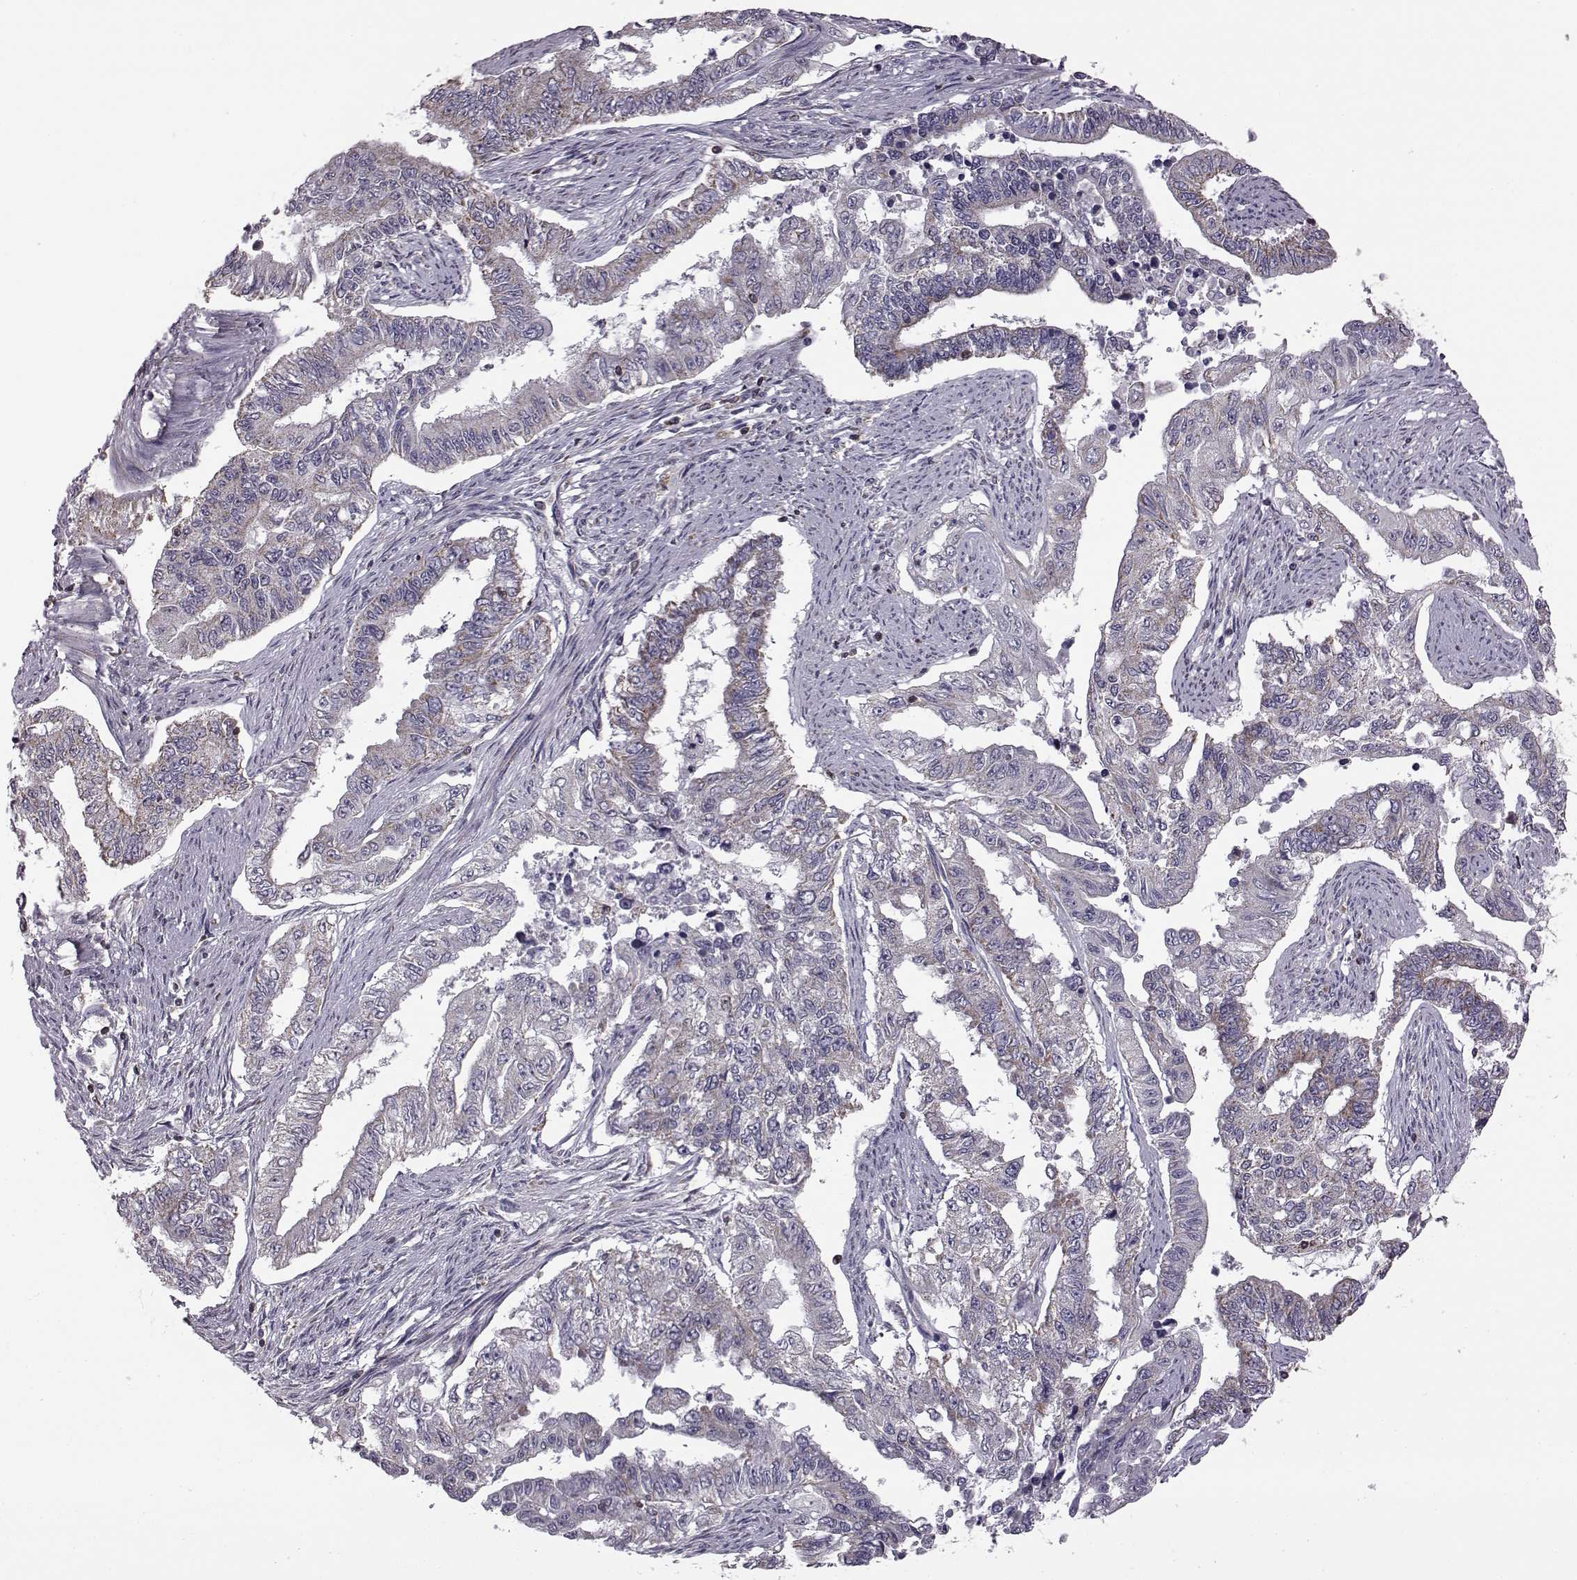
{"staining": {"intensity": "negative", "quantity": "none", "location": "none"}, "tissue": "endometrial cancer", "cell_type": "Tumor cells", "image_type": "cancer", "snomed": [{"axis": "morphology", "description": "Adenocarcinoma, NOS"}, {"axis": "topography", "description": "Uterus"}], "caption": "Immunohistochemical staining of adenocarcinoma (endometrial) demonstrates no significant staining in tumor cells.", "gene": "DOK2", "patient": {"sex": "female", "age": 59}}